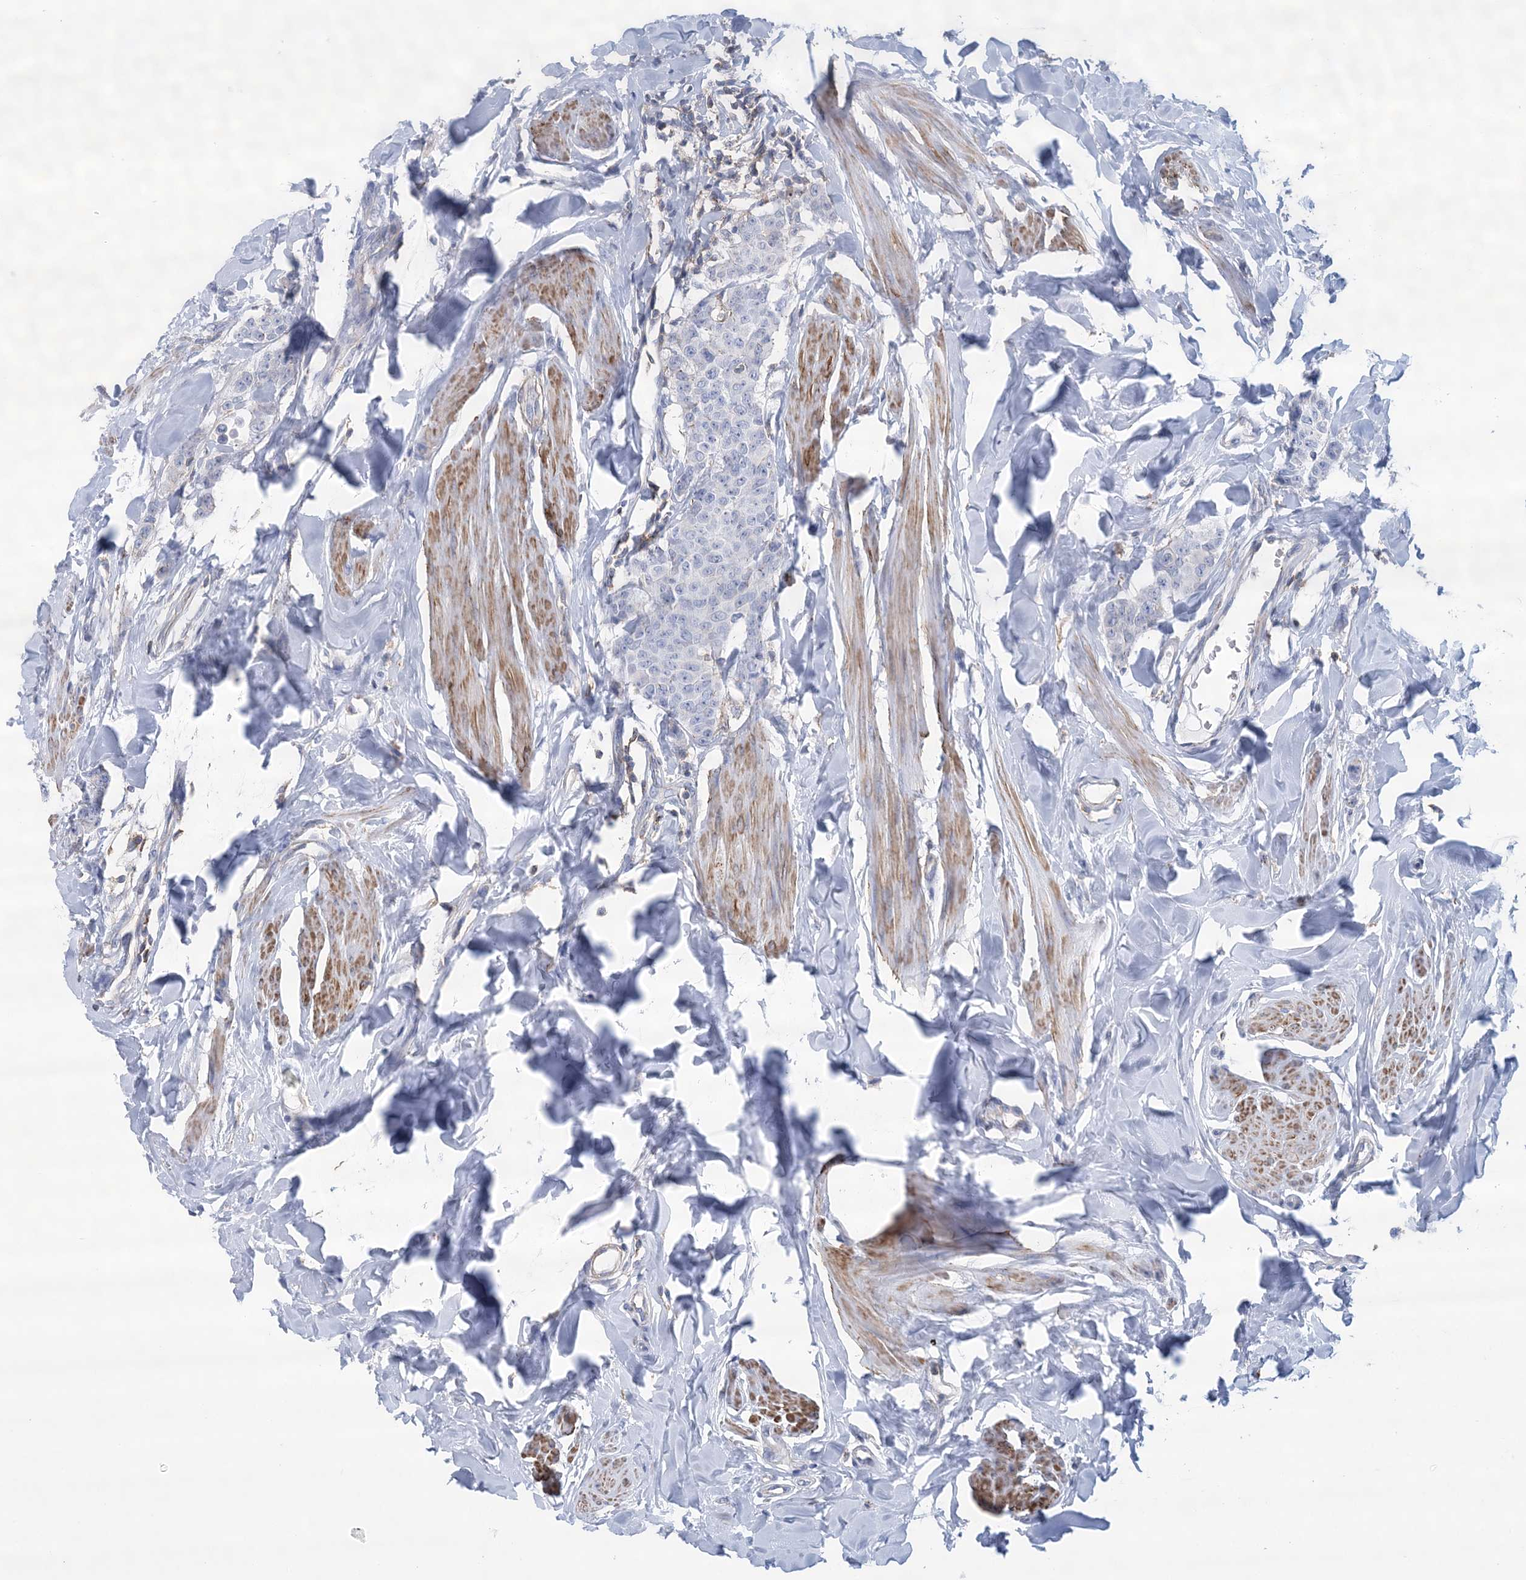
{"staining": {"intensity": "negative", "quantity": "none", "location": "none"}, "tissue": "breast cancer", "cell_type": "Tumor cells", "image_type": "cancer", "snomed": [{"axis": "morphology", "description": "Duct carcinoma"}, {"axis": "topography", "description": "Breast"}], "caption": "IHC of breast cancer (invasive ductal carcinoma) reveals no positivity in tumor cells.", "gene": "C11orf21", "patient": {"sex": "female", "age": 40}}